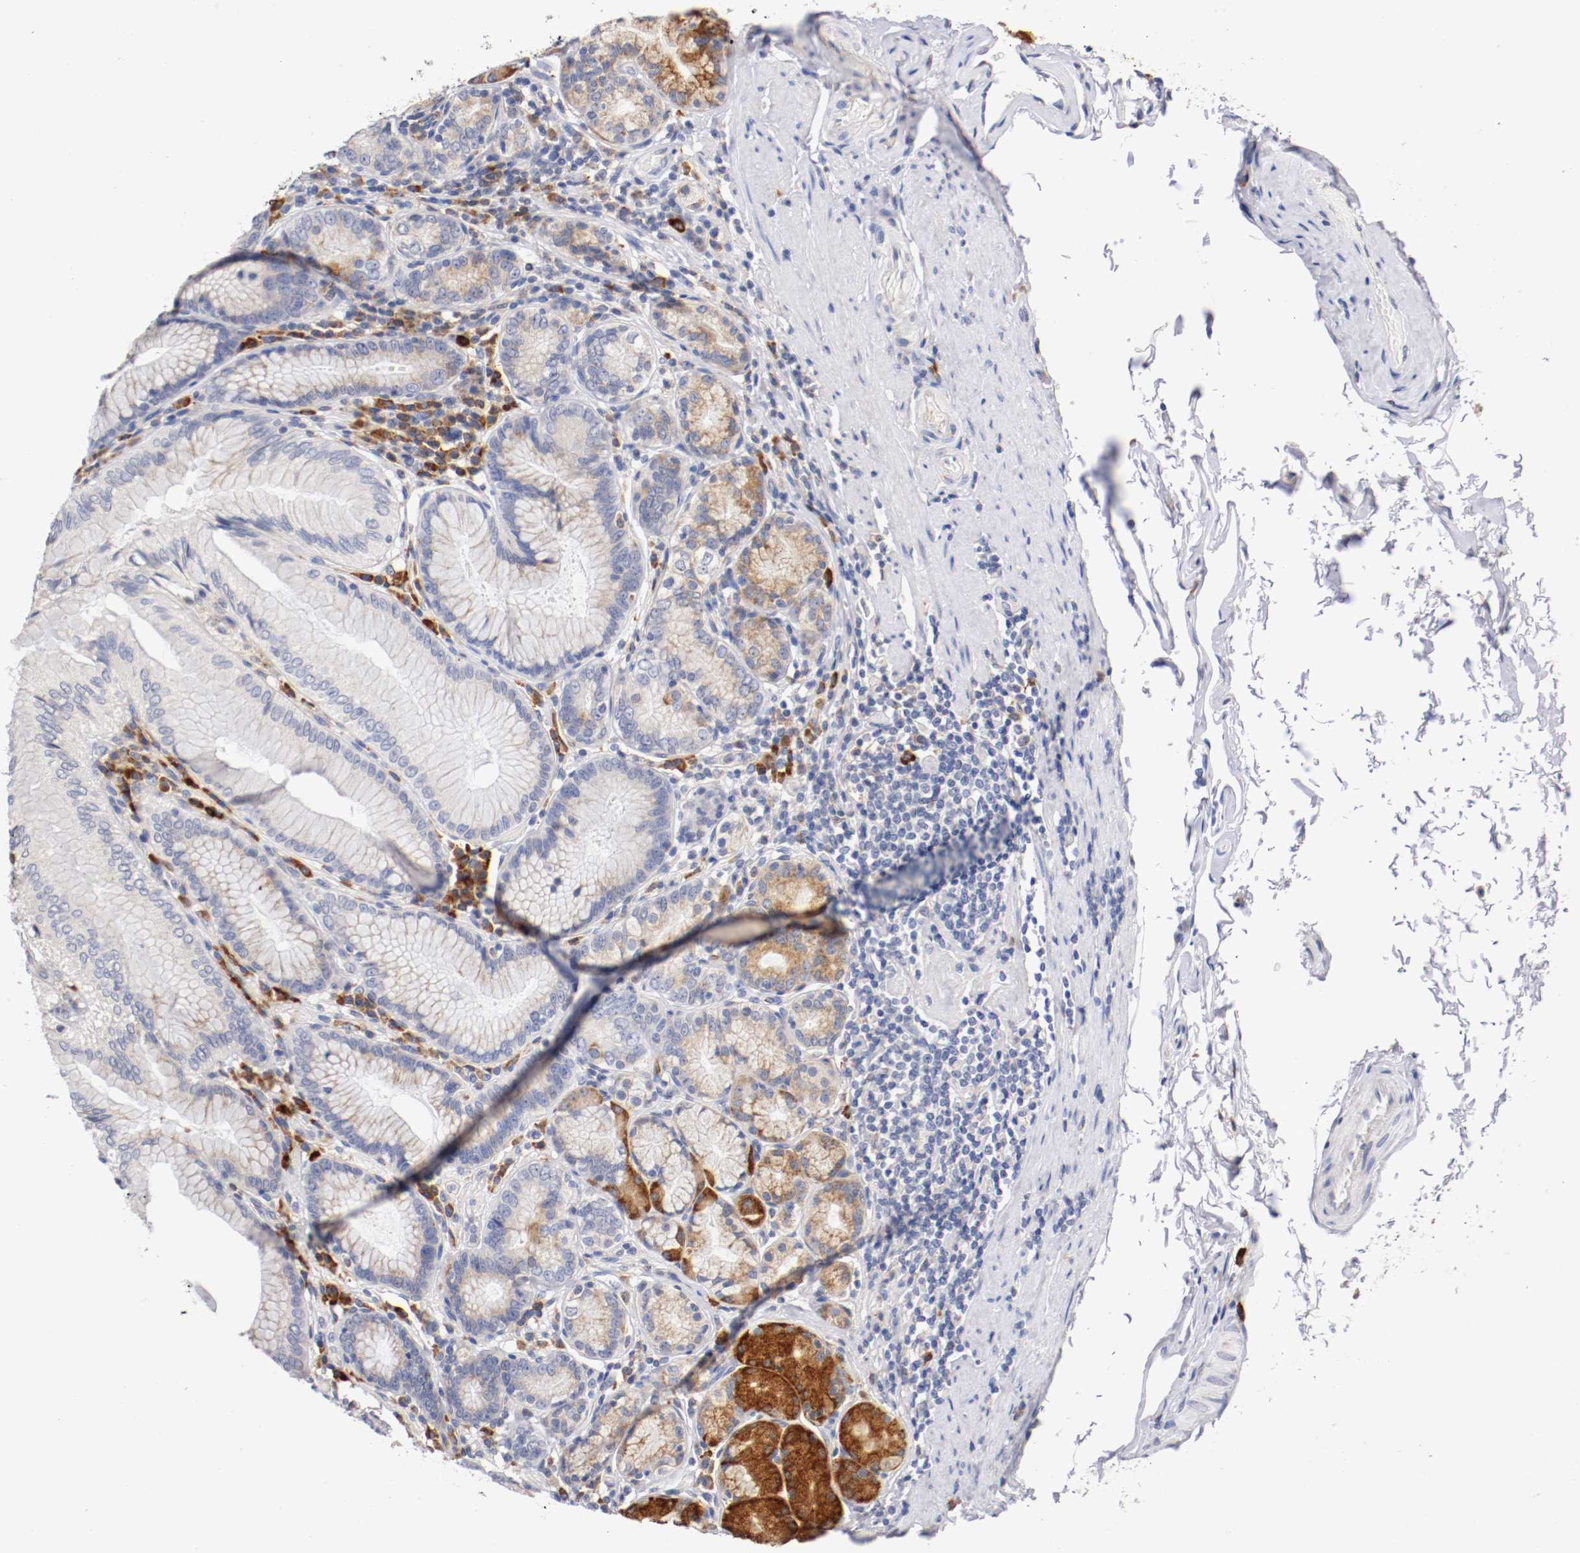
{"staining": {"intensity": "strong", "quantity": ">75%", "location": "cytoplasmic/membranous"}, "tissue": "stomach", "cell_type": "Glandular cells", "image_type": "normal", "snomed": [{"axis": "morphology", "description": "Normal tissue, NOS"}, {"axis": "topography", "description": "Stomach, lower"}], "caption": "Immunohistochemistry staining of benign stomach, which shows high levels of strong cytoplasmic/membranous staining in approximately >75% of glandular cells indicating strong cytoplasmic/membranous protein expression. The staining was performed using DAB (brown) for protein detection and nuclei were counterstained in hematoxylin (blue).", "gene": "TRAF2", "patient": {"sex": "female", "age": 76}}